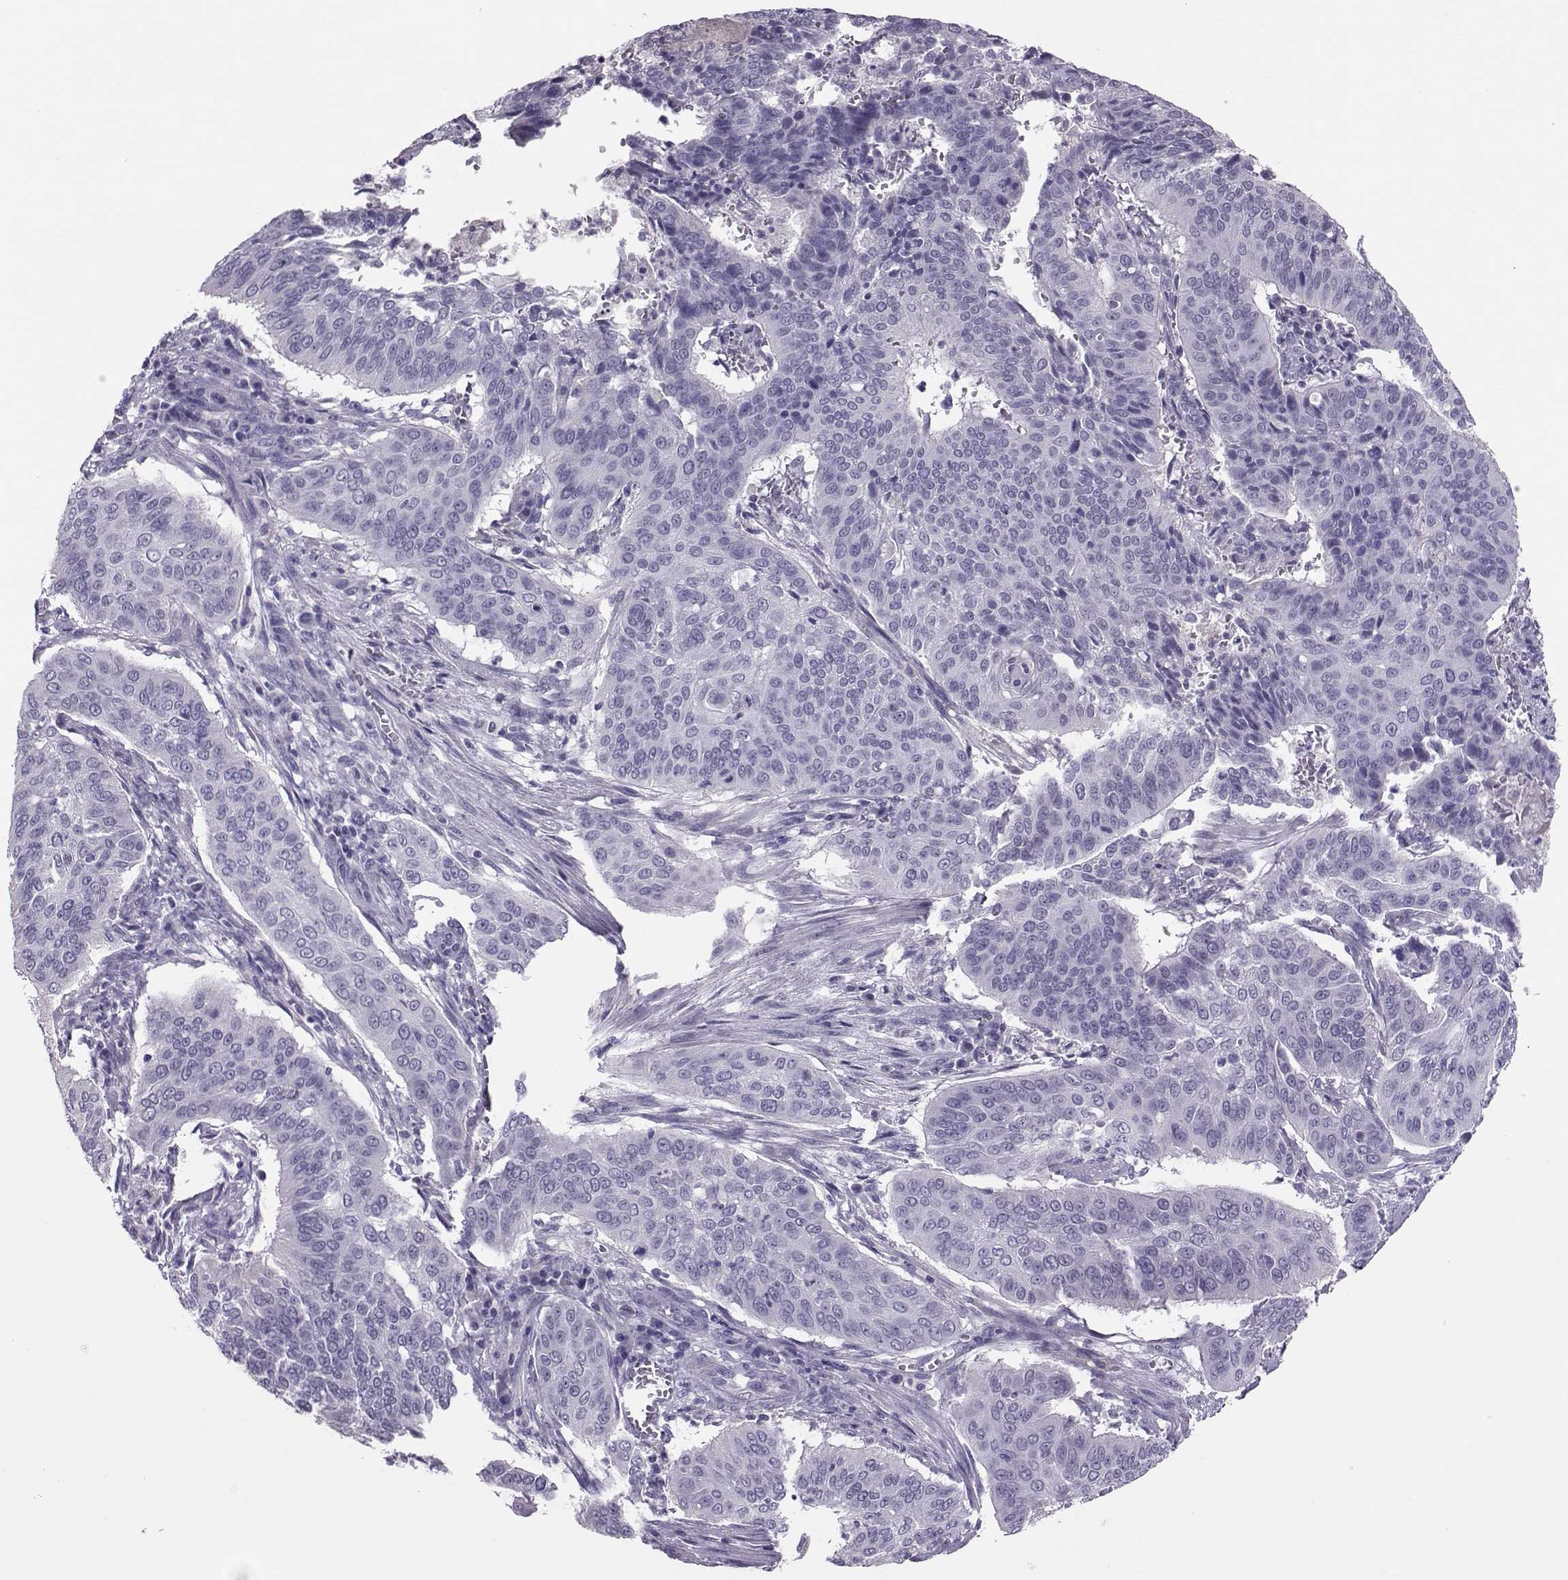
{"staining": {"intensity": "negative", "quantity": "none", "location": "none"}, "tissue": "cervical cancer", "cell_type": "Tumor cells", "image_type": "cancer", "snomed": [{"axis": "morphology", "description": "Squamous cell carcinoma, NOS"}, {"axis": "topography", "description": "Cervix"}], "caption": "DAB (3,3'-diaminobenzidine) immunohistochemical staining of squamous cell carcinoma (cervical) shows no significant expression in tumor cells. The staining was performed using DAB to visualize the protein expression in brown, while the nuclei were stained in blue with hematoxylin (Magnification: 20x).", "gene": "DNAAF1", "patient": {"sex": "female", "age": 39}}